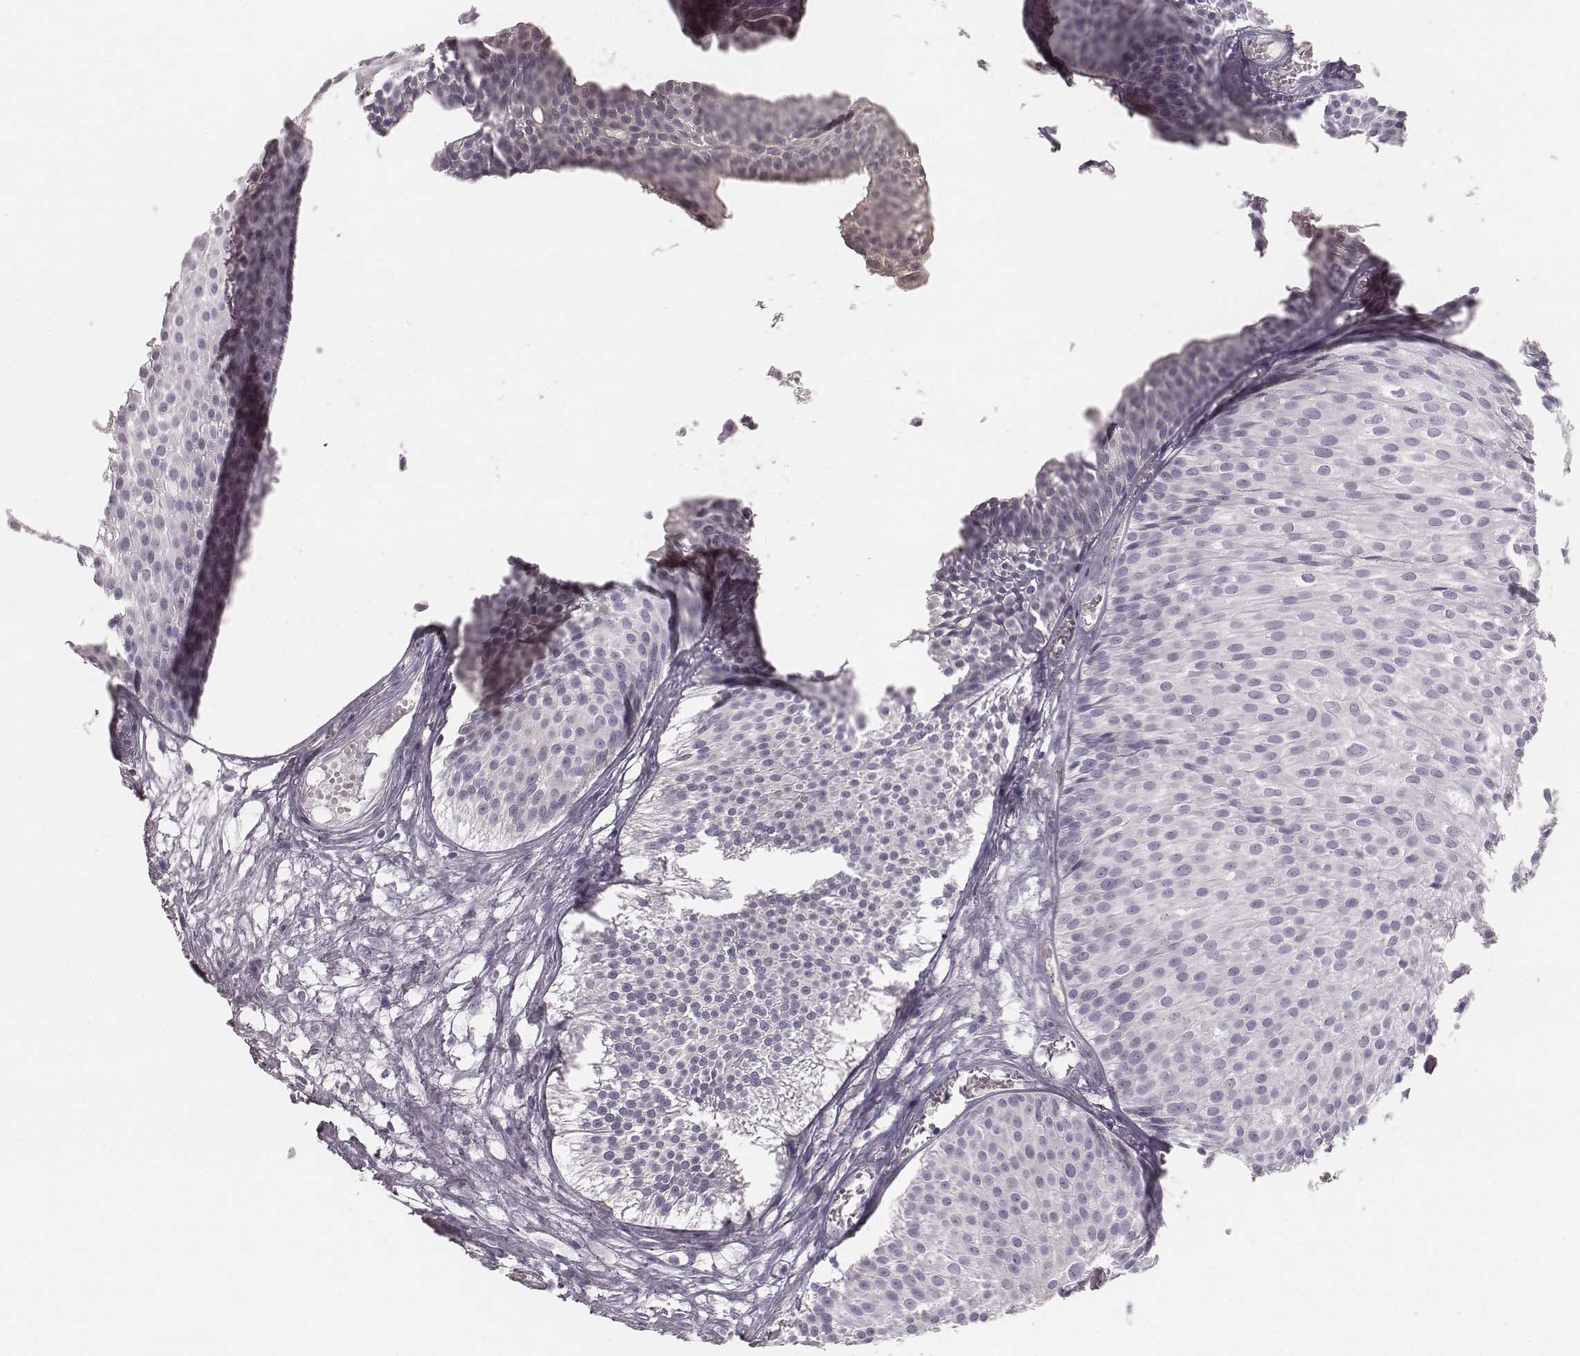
{"staining": {"intensity": "negative", "quantity": "none", "location": "none"}, "tissue": "urothelial cancer", "cell_type": "Tumor cells", "image_type": "cancer", "snomed": [{"axis": "morphology", "description": "Urothelial carcinoma, Low grade"}, {"axis": "topography", "description": "Urinary bladder"}], "caption": "The micrograph shows no staining of tumor cells in urothelial cancer. (DAB IHC with hematoxylin counter stain).", "gene": "KCNJ12", "patient": {"sex": "male", "age": 63}}